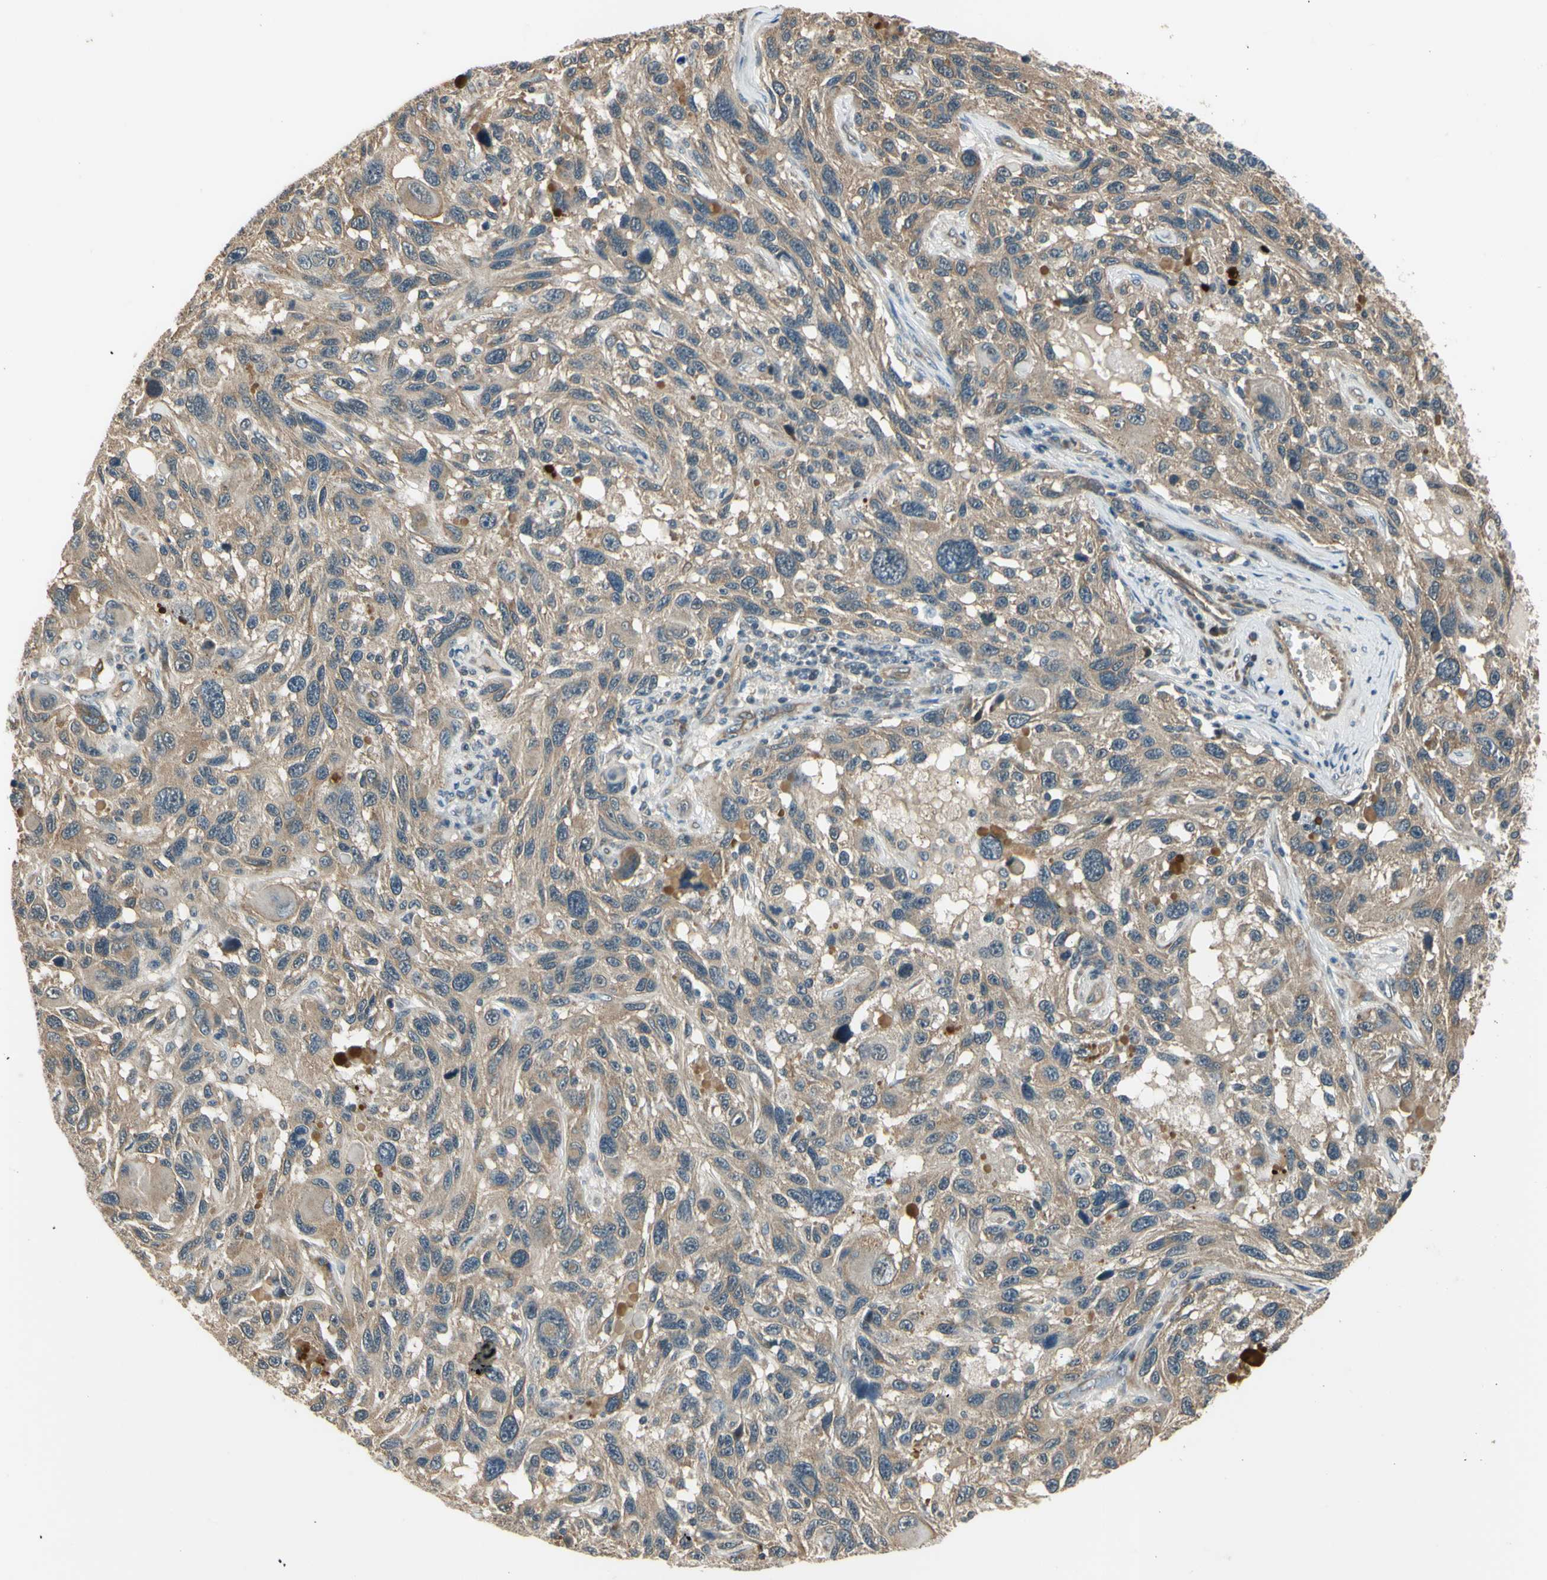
{"staining": {"intensity": "weak", "quantity": ">75%", "location": "cytoplasmic/membranous"}, "tissue": "melanoma", "cell_type": "Tumor cells", "image_type": "cancer", "snomed": [{"axis": "morphology", "description": "Malignant melanoma, NOS"}, {"axis": "topography", "description": "Skin"}], "caption": "Protein staining demonstrates weak cytoplasmic/membranous staining in about >75% of tumor cells in melanoma.", "gene": "EFNB2", "patient": {"sex": "male", "age": 53}}